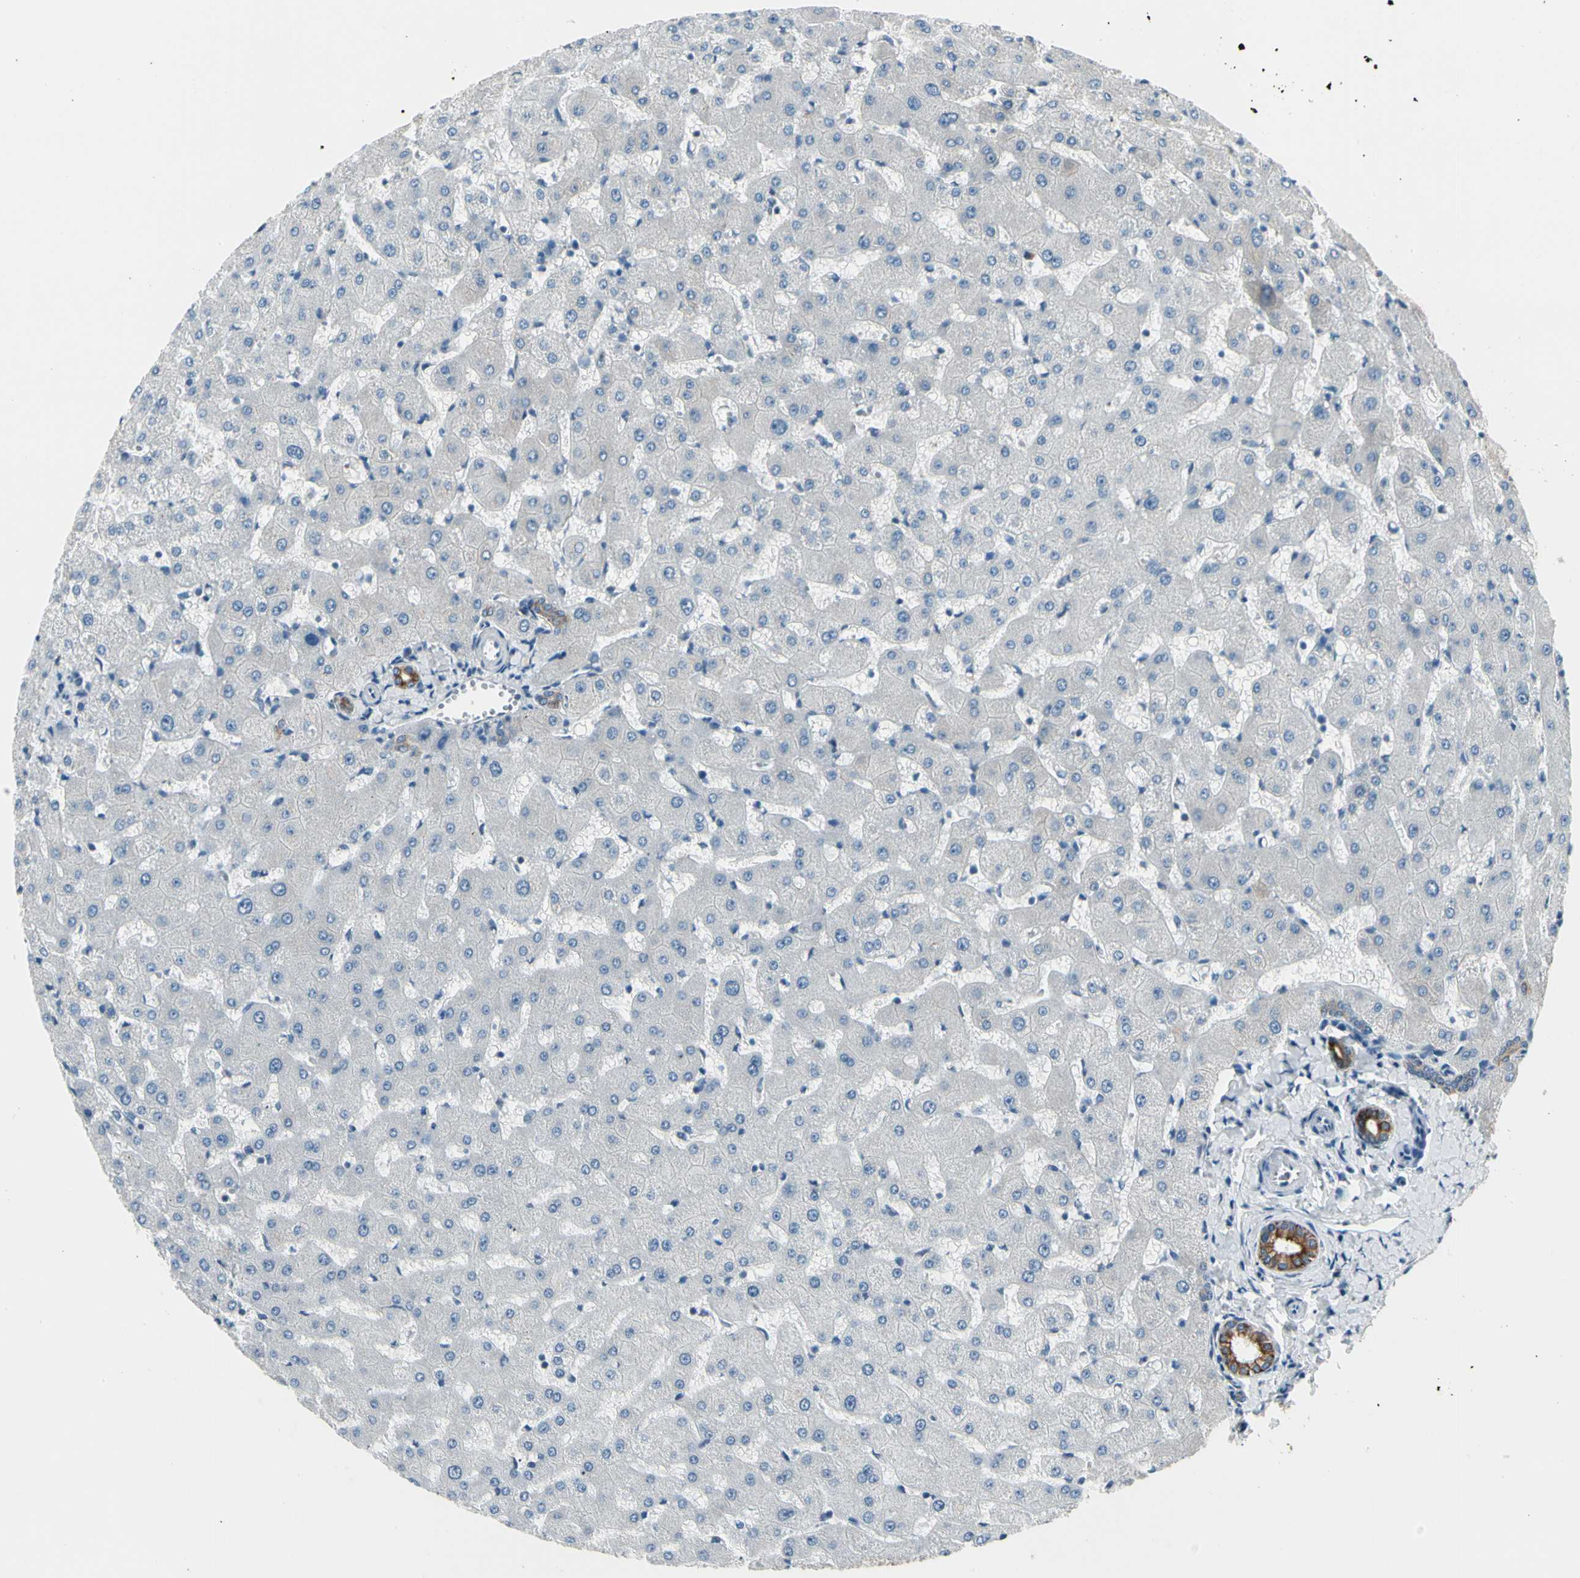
{"staining": {"intensity": "strong", "quantity": ">75%", "location": "cytoplasmic/membranous"}, "tissue": "liver", "cell_type": "Cholangiocytes", "image_type": "normal", "snomed": [{"axis": "morphology", "description": "Normal tissue, NOS"}, {"axis": "topography", "description": "Liver"}], "caption": "Approximately >75% of cholangiocytes in unremarkable human liver reveal strong cytoplasmic/membranous protein staining as visualized by brown immunohistochemical staining.", "gene": "DUSP12", "patient": {"sex": "female", "age": 63}}